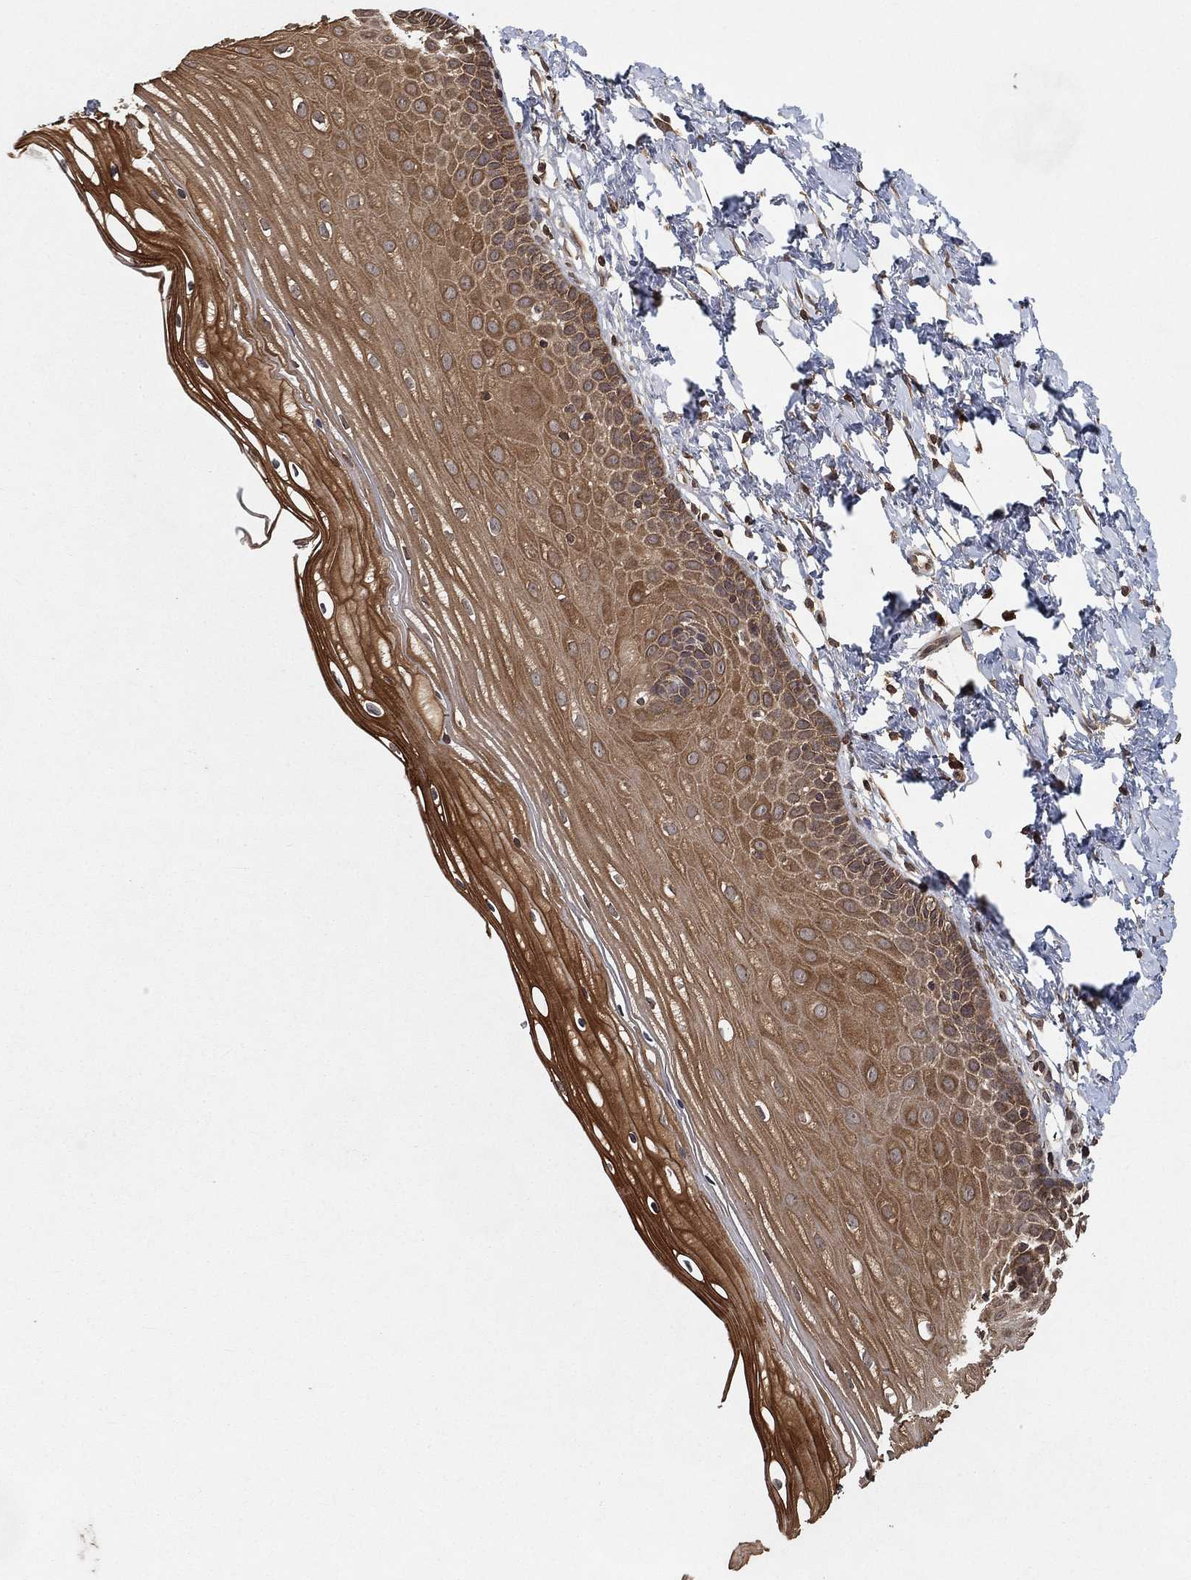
{"staining": {"intensity": "moderate", "quantity": ">75%", "location": "cytoplasmic/membranous"}, "tissue": "cervix", "cell_type": "Glandular cells", "image_type": "normal", "snomed": [{"axis": "morphology", "description": "Normal tissue, NOS"}, {"axis": "topography", "description": "Cervix"}], "caption": "Protein analysis of unremarkable cervix displays moderate cytoplasmic/membranous expression in about >75% of glandular cells.", "gene": "UBA5", "patient": {"sex": "female", "age": 37}}